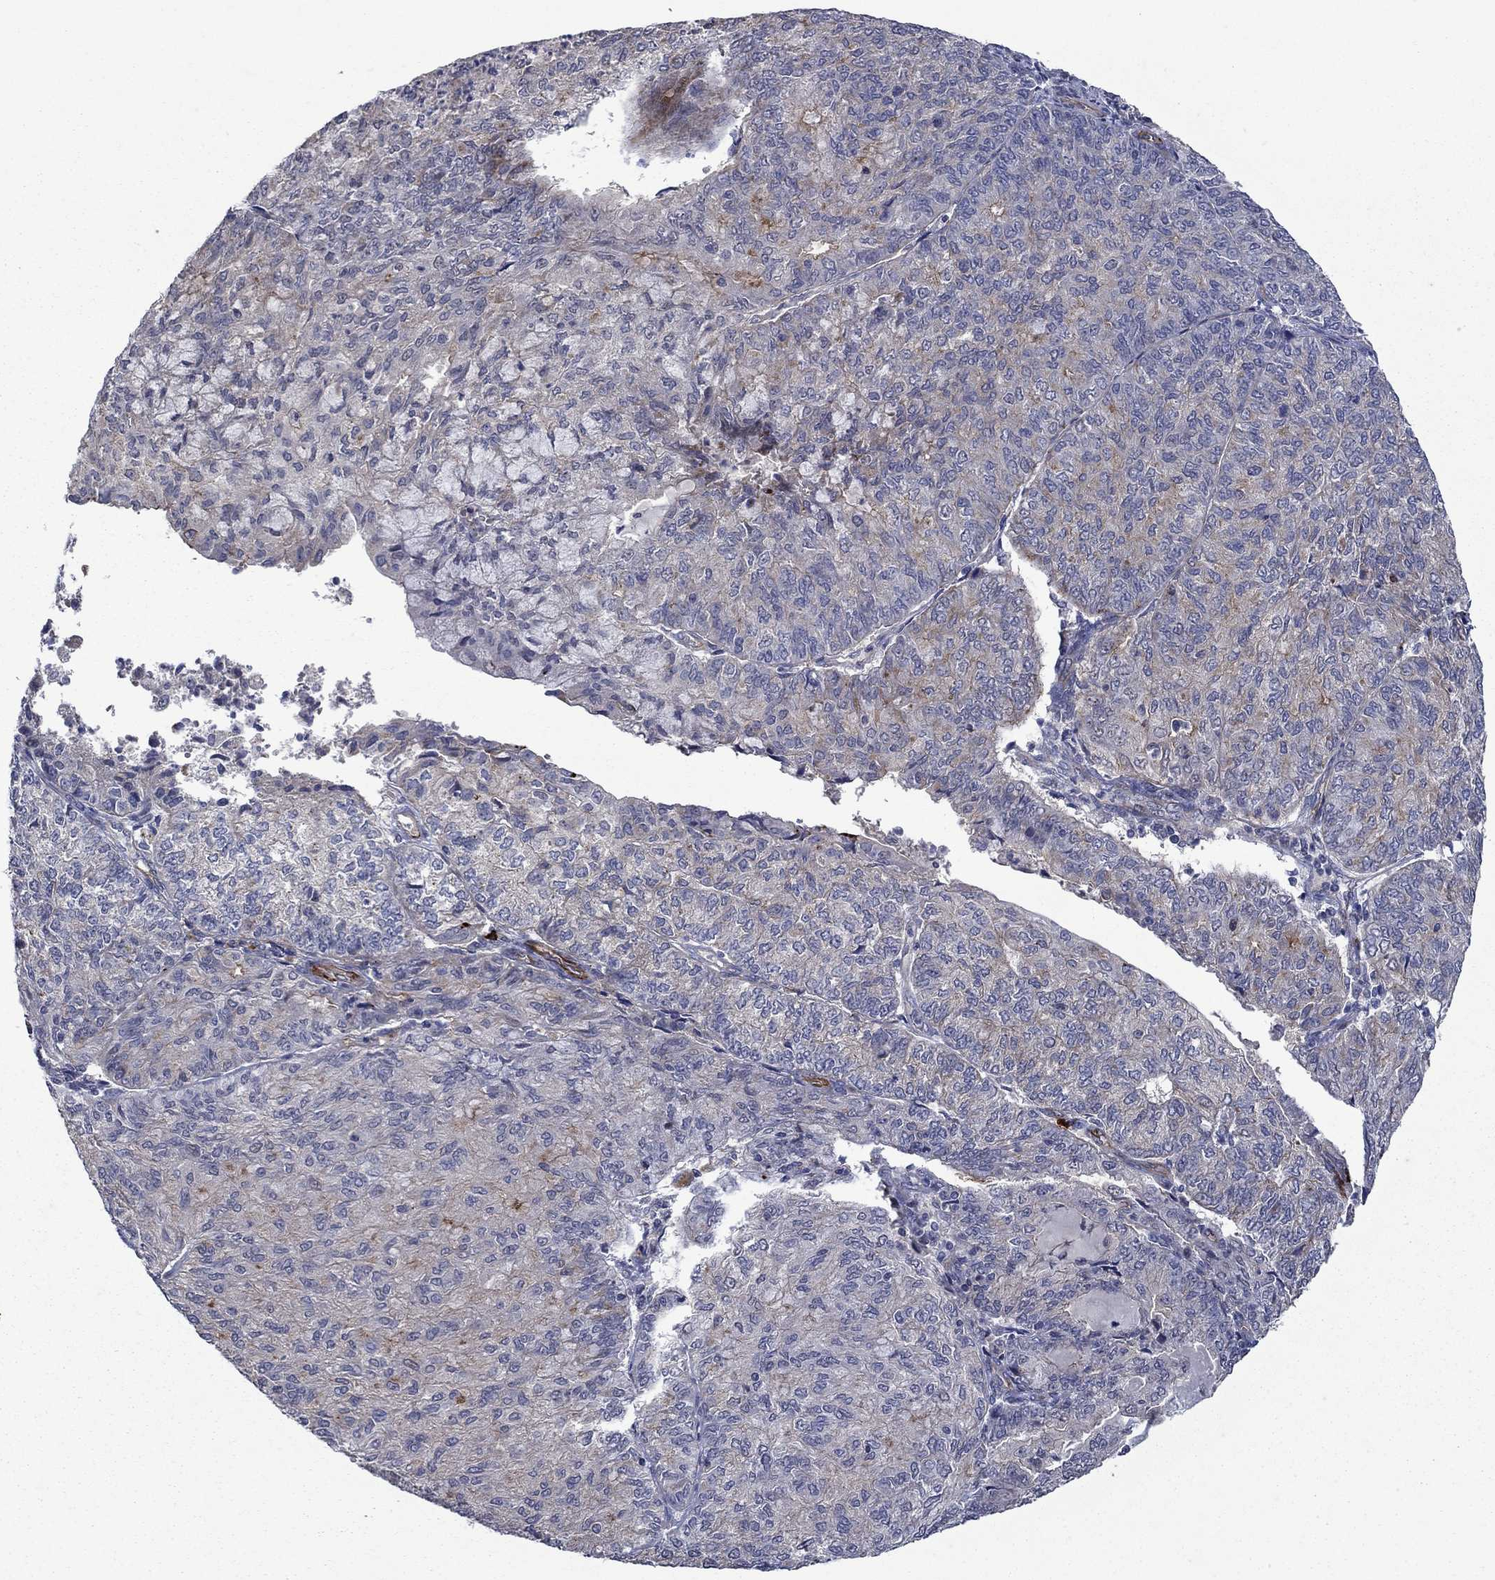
{"staining": {"intensity": "weak", "quantity": "<25%", "location": "cytoplasmic/membranous"}, "tissue": "endometrial cancer", "cell_type": "Tumor cells", "image_type": "cancer", "snomed": [{"axis": "morphology", "description": "Adenocarcinoma, NOS"}, {"axis": "topography", "description": "Endometrium"}], "caption": "Immunohistochemistry (IHC) micrograph of endometrial cancer (adenocarcinoma) stained for a protein (brown), which exhibits no expression in tumor cells. (DAB immunohistochemistry visualized using brightfield microscopy, high magnification).", "gene": "SLC7A1", "patient": {"sex": "female", "age": 82}}